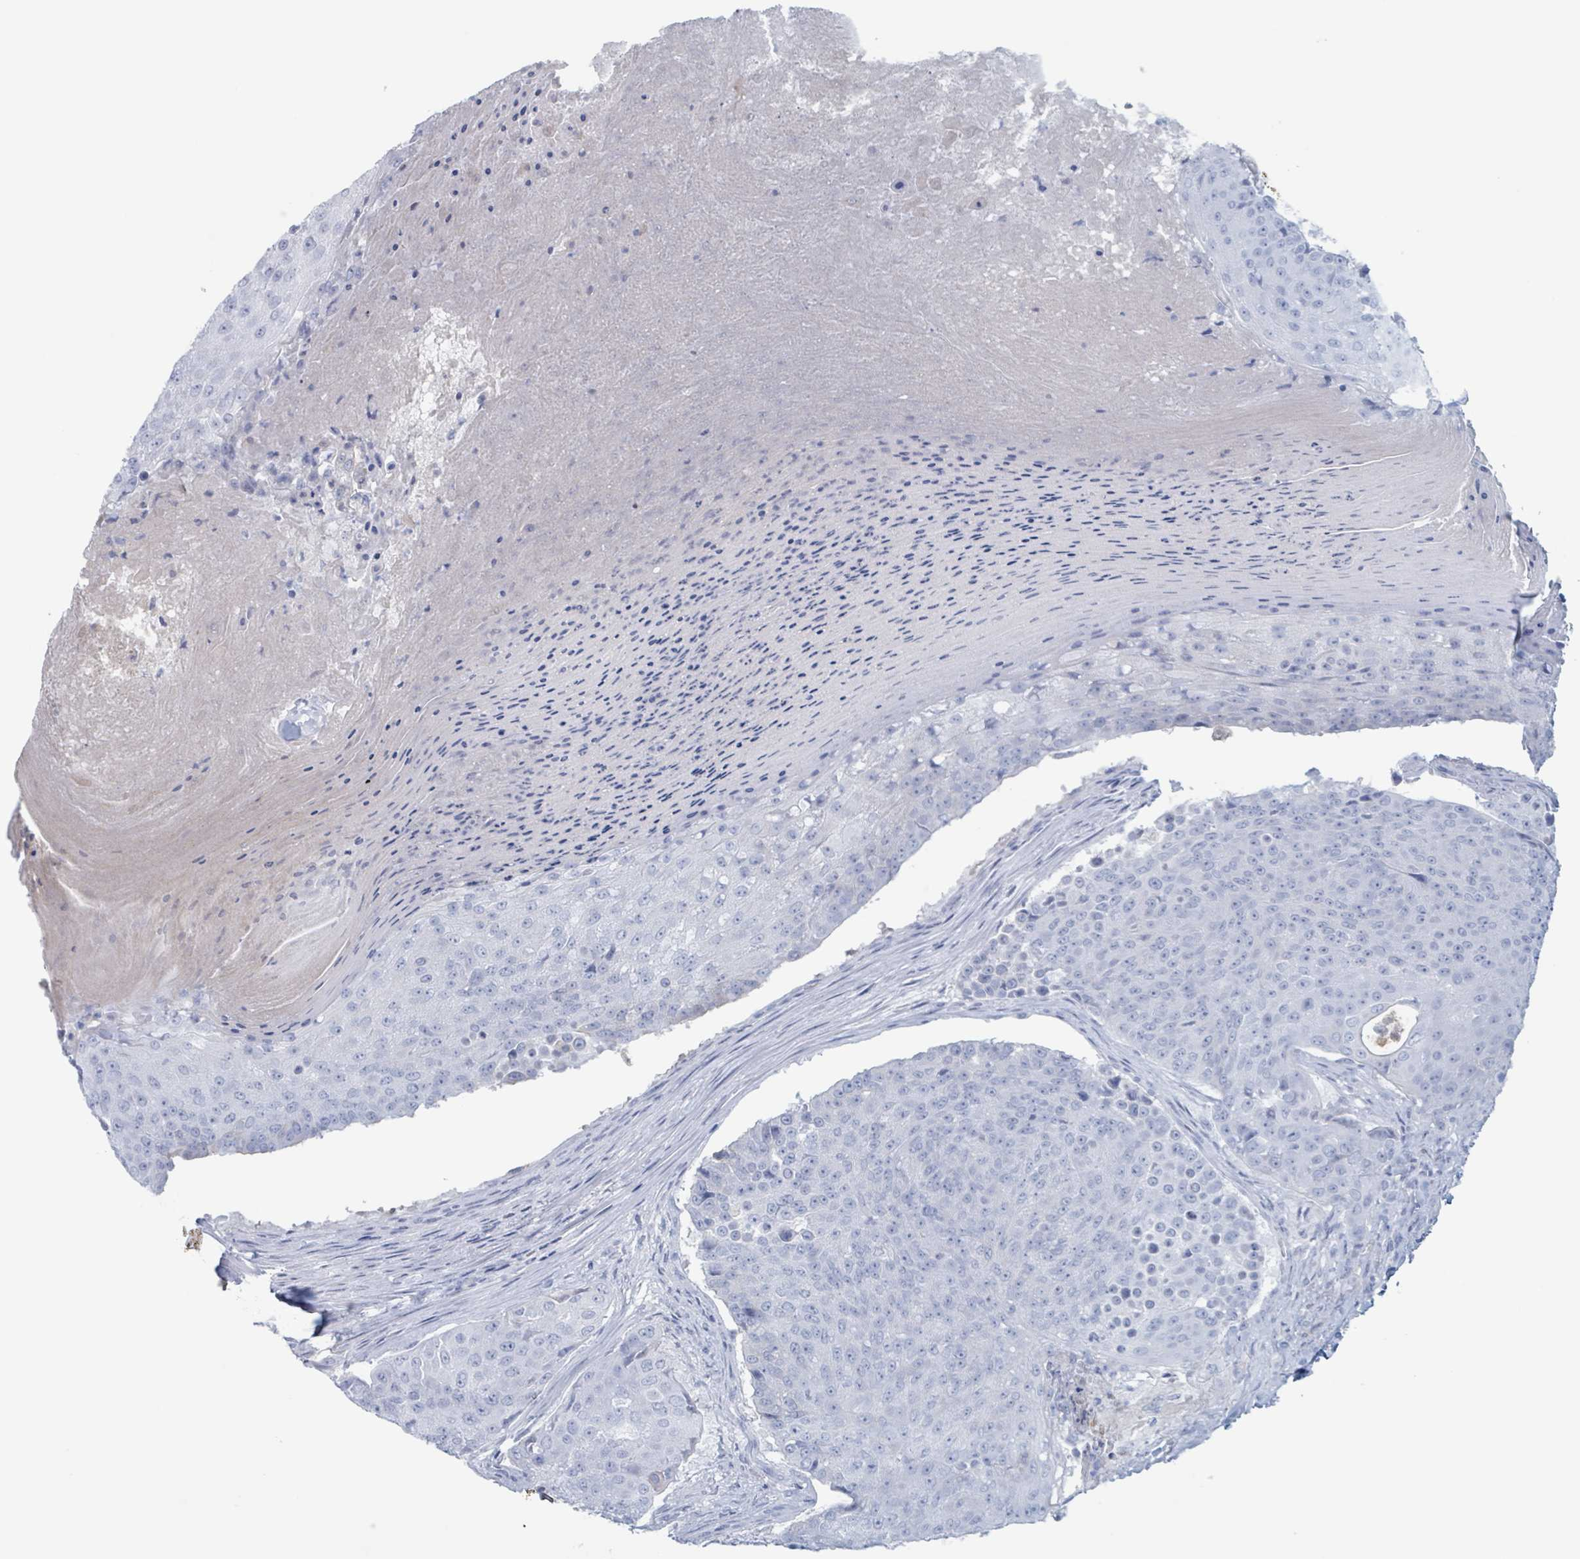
{"staining": {"intensity": "negative", "quantity": "none", "location": "none"}, "tissue": "urothelial cancer", "cell_type": "Tumor cells", "image_type": "cancer", "snomed": [{"axis": "morphology", "description": "Urothelial carcinoma, High grade"}, {"axis": "topography", "description": "Urinary bladder"}], "caption": "High power microscopy photomicrograph of an immunohistochemistry (IHC) photomicrograph of high-grade urothelial carcinoma, revealing no significant expression in tumor cells.", "gene": "KLK4", "patient": {"sex": "female", "age": 63}}